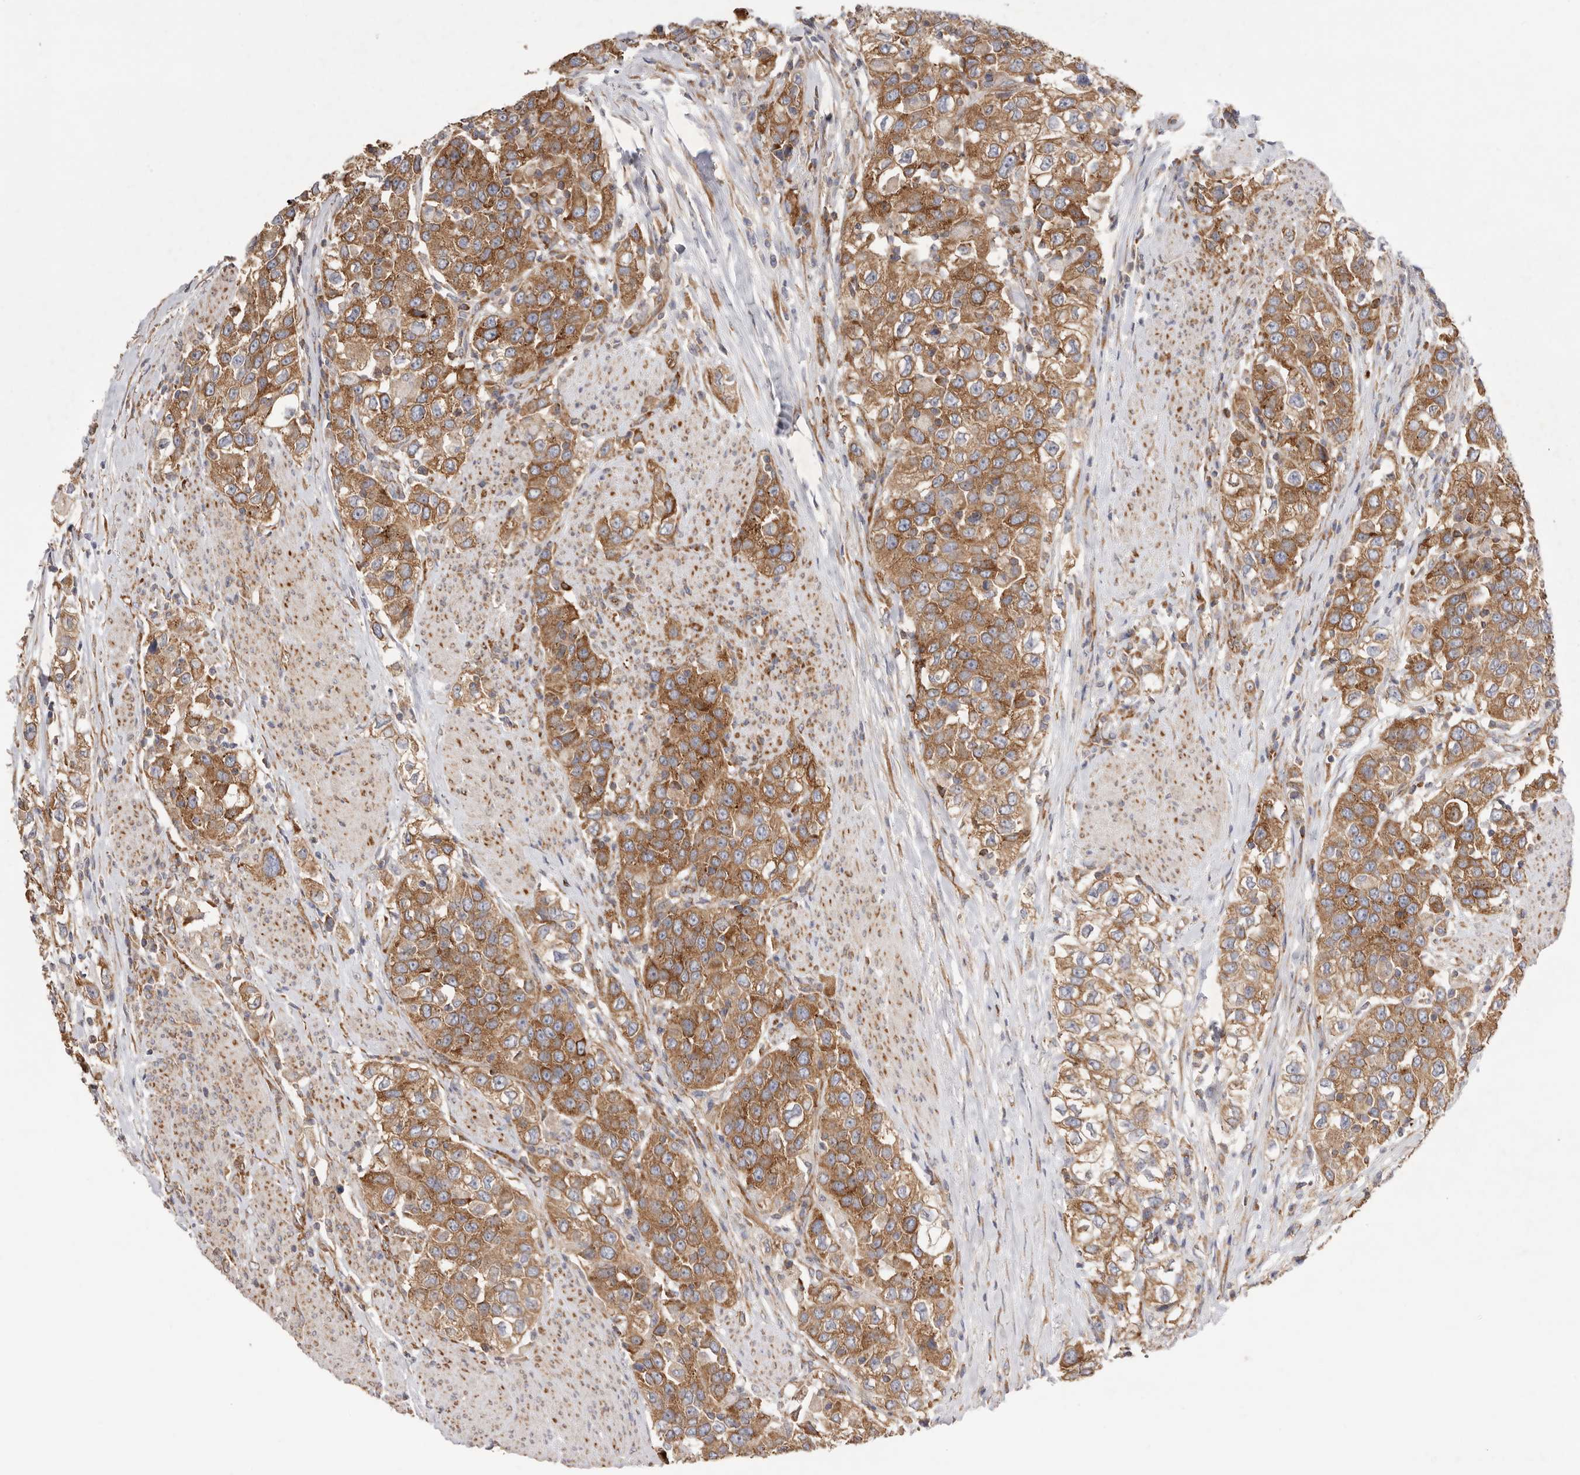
{"staining": {"intensity": "moderate", "quantity": ">75%", "location": "cytoplasmic/membranous"}, "tissue": "urothelial cancer", "cell_type": "Tumor cells", "image_type": "cancer", "snomed": [{"axis": "morphology", "description": "Urothelial carcinoma, High grade"}, {"axis": "topography", "description": "Urinary bladder"}], "caption": "Immunohistochemical staining of human urothelial cancer demonstrates moderate cytoplasmic/membranous protein positivity in approximately >75% of tumor cells. The staining is performed using DAB brown chromogen to label protein expression. The nuclei are counter-stained blue using hematoxylin.", "gene": "SERBP1", "patient": {"sex": "female", "age": 80}}